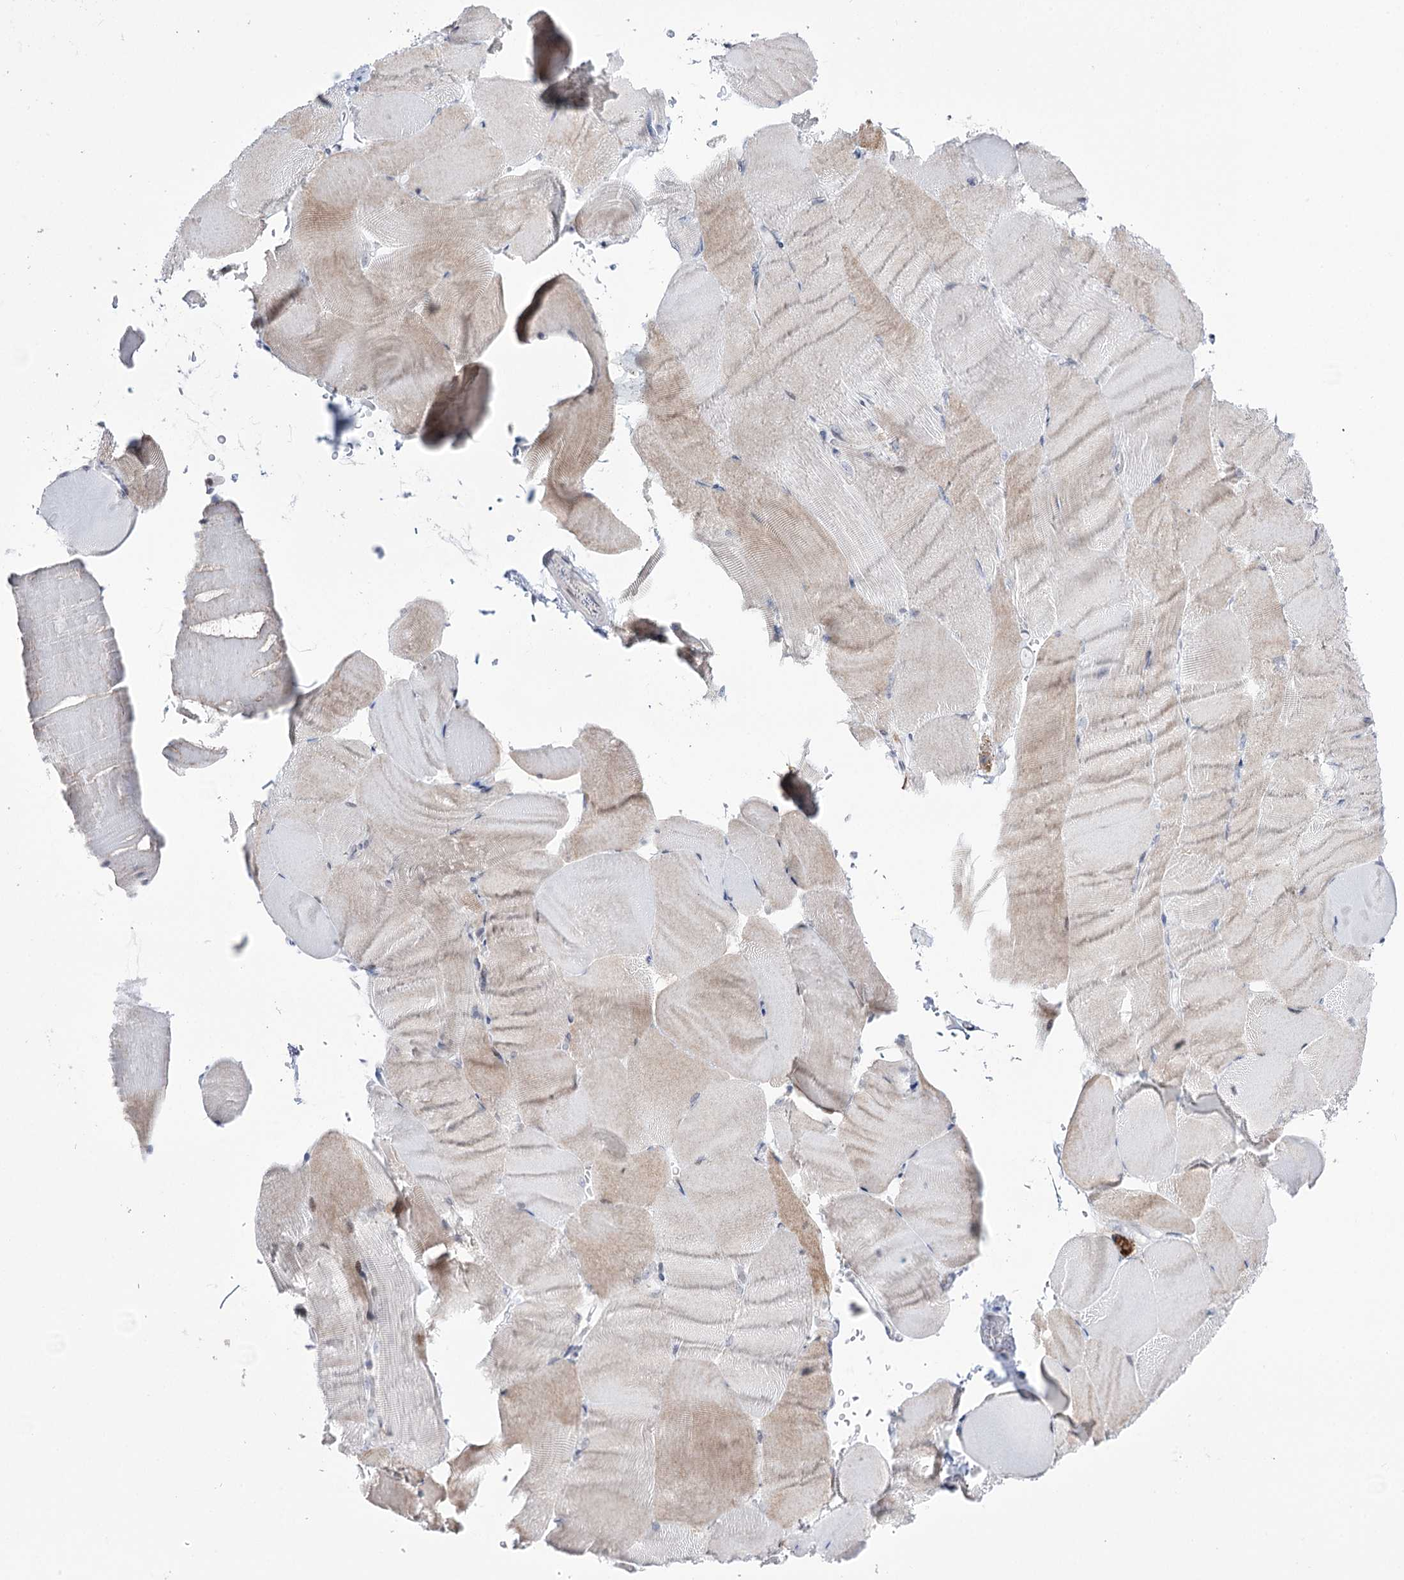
{"staining": {"intensity": "weak", "quantity": "<25%", "location": "cytoplasmic/membranous"}, "tissue": "skeletal muscle", "cell_type": "Myocytes", "image_type": "normal", "snomed": [{"axis": "morphology", "description": "Normal tissue, NOS"}, {"axis": "topography", "description": "Skeletal muscle"}, {"axis": "topography", "description": "Parathyroid gland"}], "caption": "Immunohistochemistry histopathology image of unremarkable human skeletal muscle stained for a protein (brown), which reveals no expression in myocytes. (DAB immunohistochemistry visualized using brightfield microscopy, high magnification).", "gene": "RBM15B", "patient": {"sex": "female", "age": 37}}